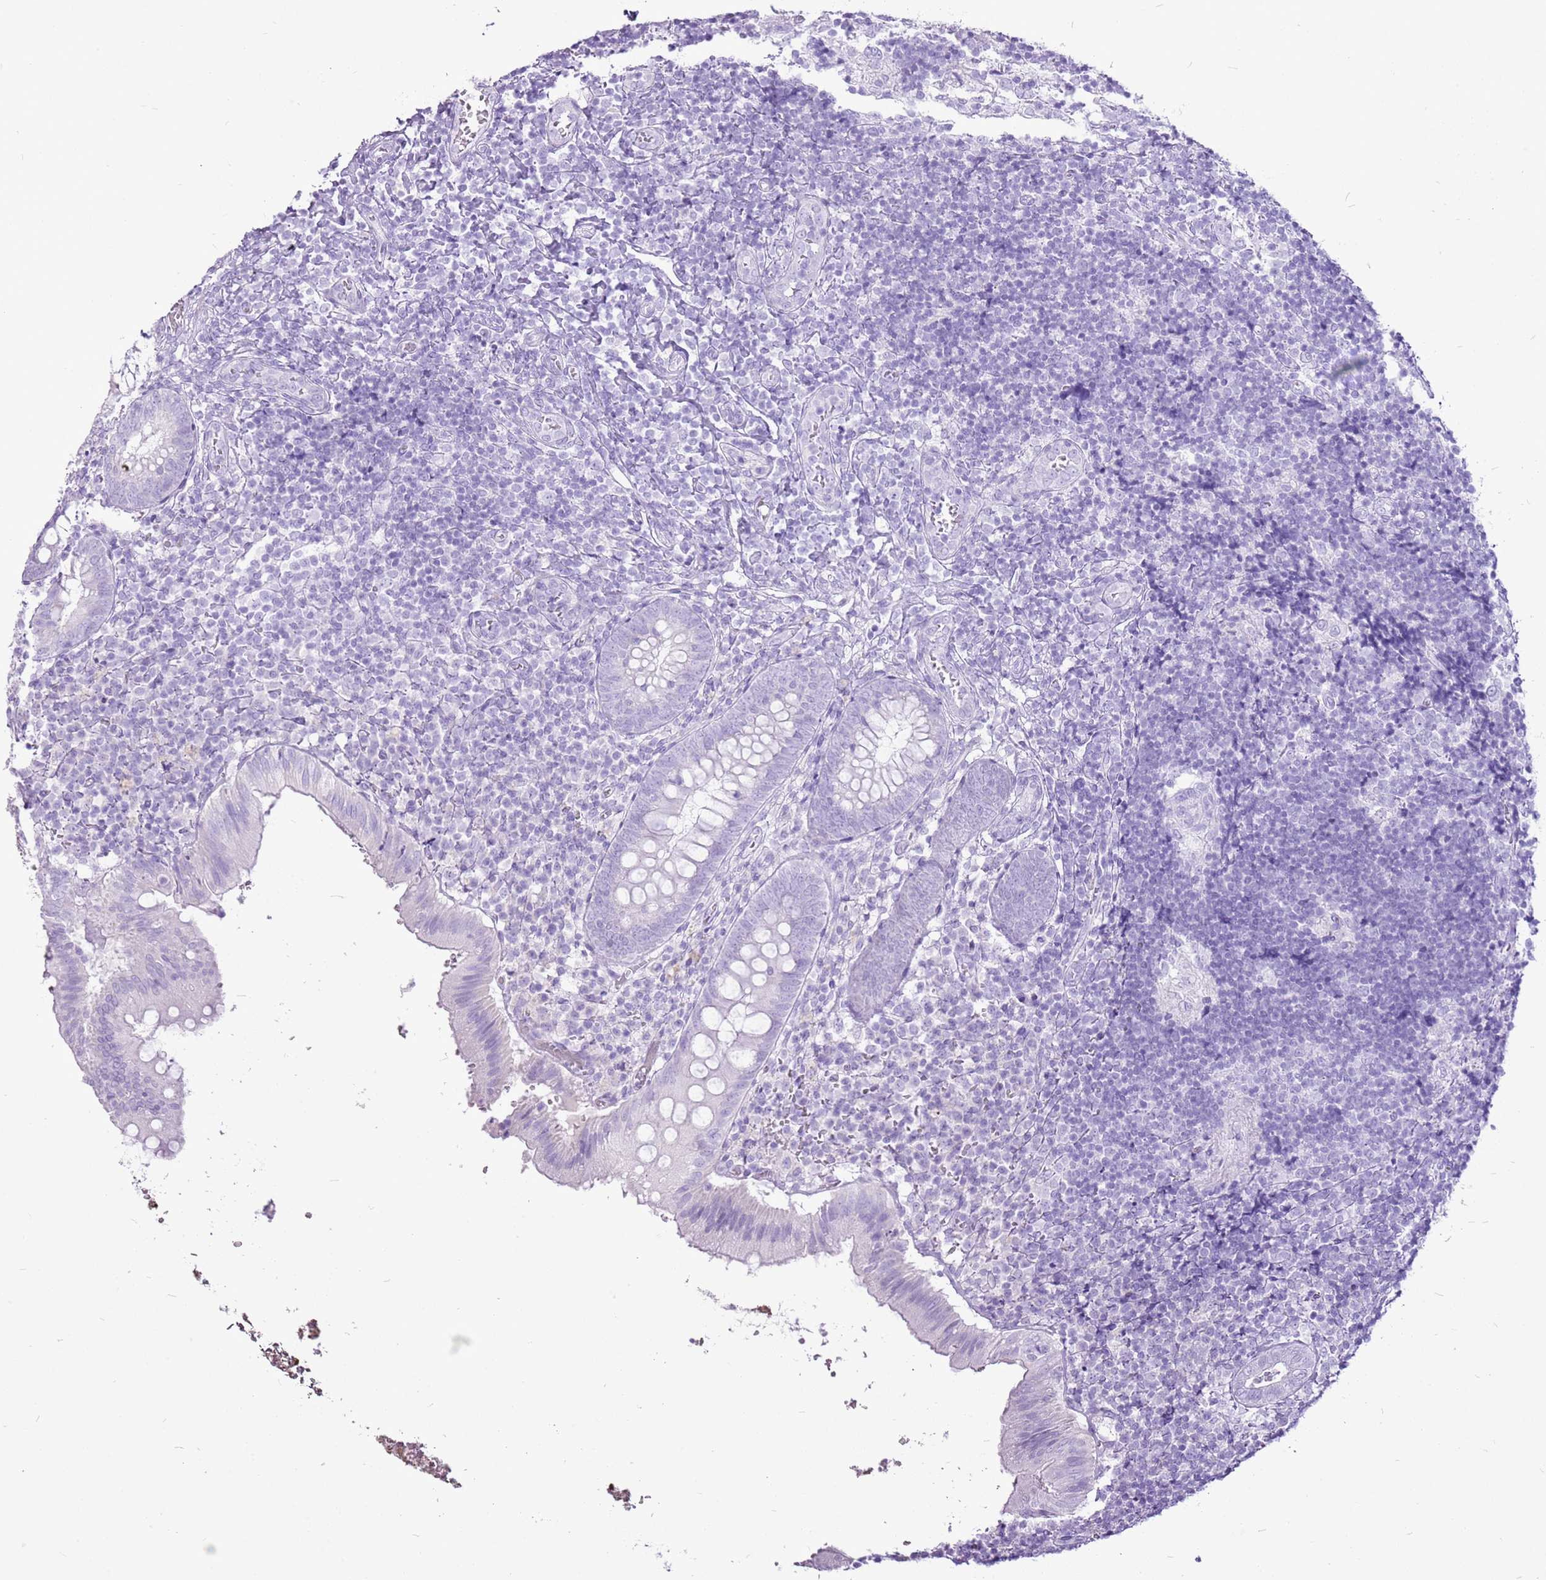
{"staining": {"intensity": "negative", "quantity": "none", "location": "none"}, "tissue": "appendix", "cell_type": "Glandular cells", "image_type": "normal", "snomed": [{"axis": "morphology", "description": "Normal tissue, NOS"}, {"axis": "topography", "description": "Appendix"}], "caption": "There is no significant expression in glandular cells of appendix. (DAB IHC, high magnification).", "gene": "CNFN", "patient": {"sex": "male", "age": 8}}